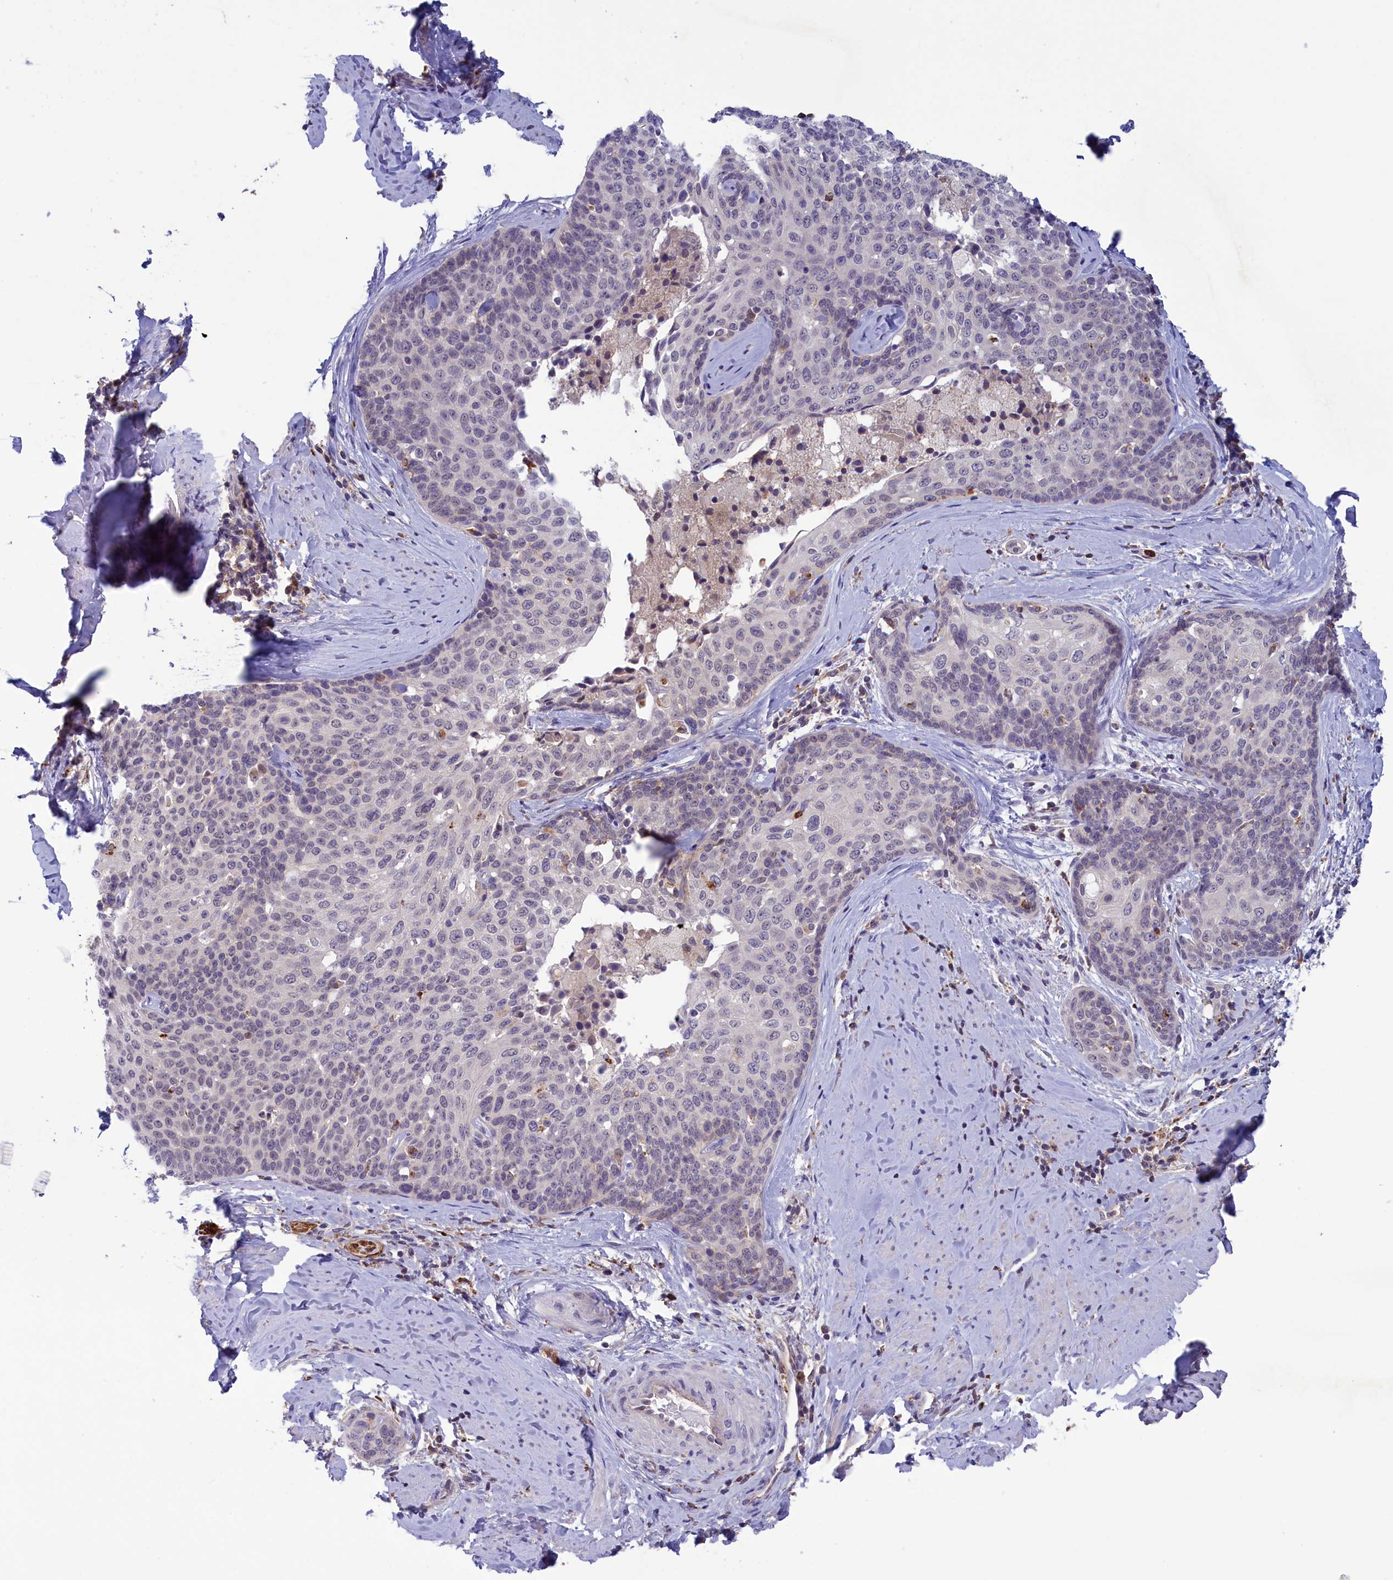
{"staining": {"intensity": "negative", "quantity": "none", "location": "none"}, "tissue": "cervical cancer", "cell_type": "Tumor cells", "image_type": "cancer", "snomed": [{"axis": "morphology", "description": "Squamous cell carcinoma, NOS"}, {"axis": "topography", "description": "Cervix"}], "caption": "A micrograph of human cervical squamous cell carcinoma is negative for staining in tumor cells.", "gene": "STYX", "patient": {"sex": "female", "age": 50}}